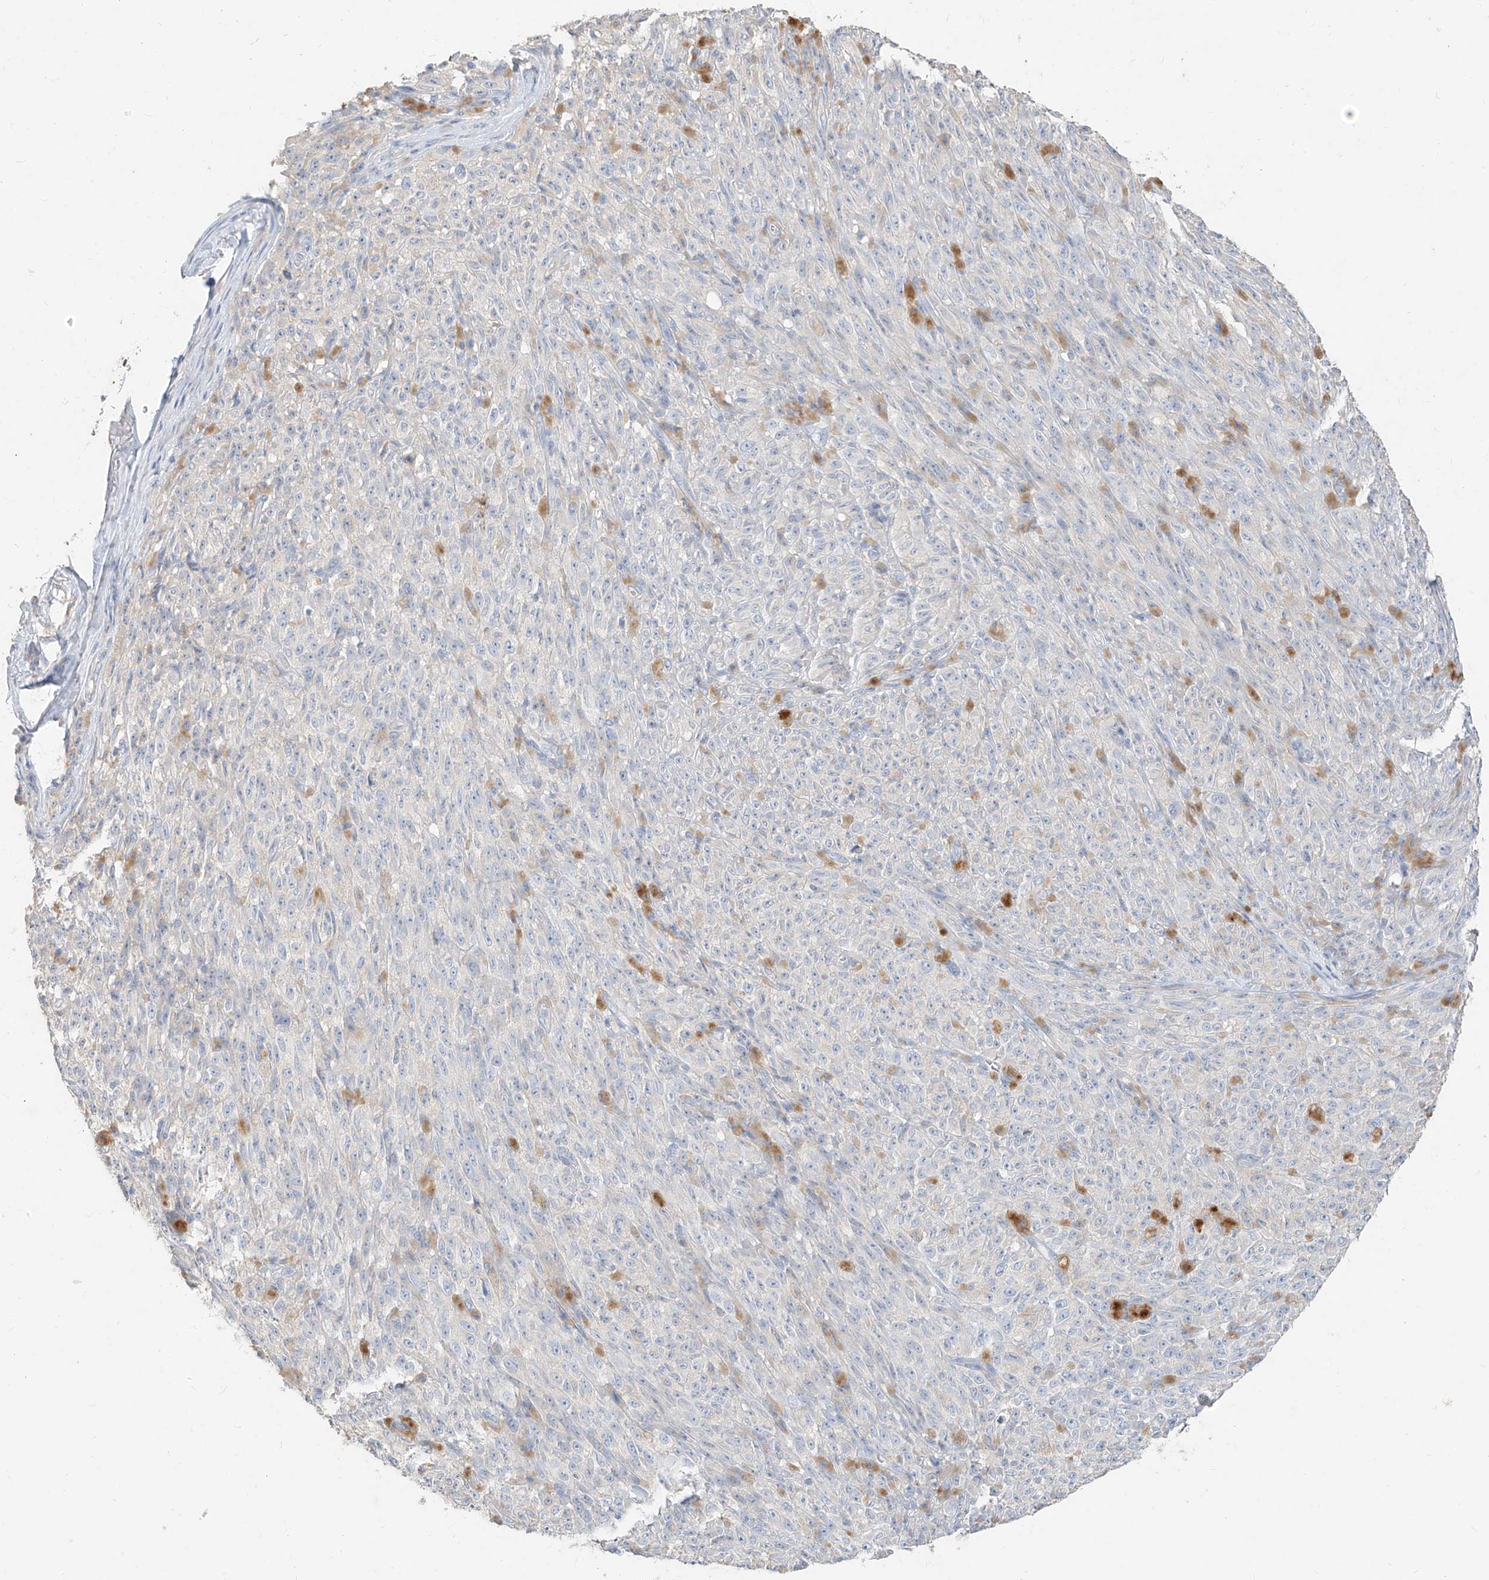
{"staining": {"intensity": "negative", "quantity": "none", "location": "none"}, "tissue": "melanoma", "cell_type": "Tumor cells", "image_type": "cancer", "snomed": [{"axis": "morphology", "description": "Malignant melanoma, NOS"}, {"axis": "topography", "description": "Skin"}], "caption": "An image of human malignant melanoma is negative for staining in tumor cells.", "gene": "ZZEF1", "patient": {"sex": "female", "age": 82}}